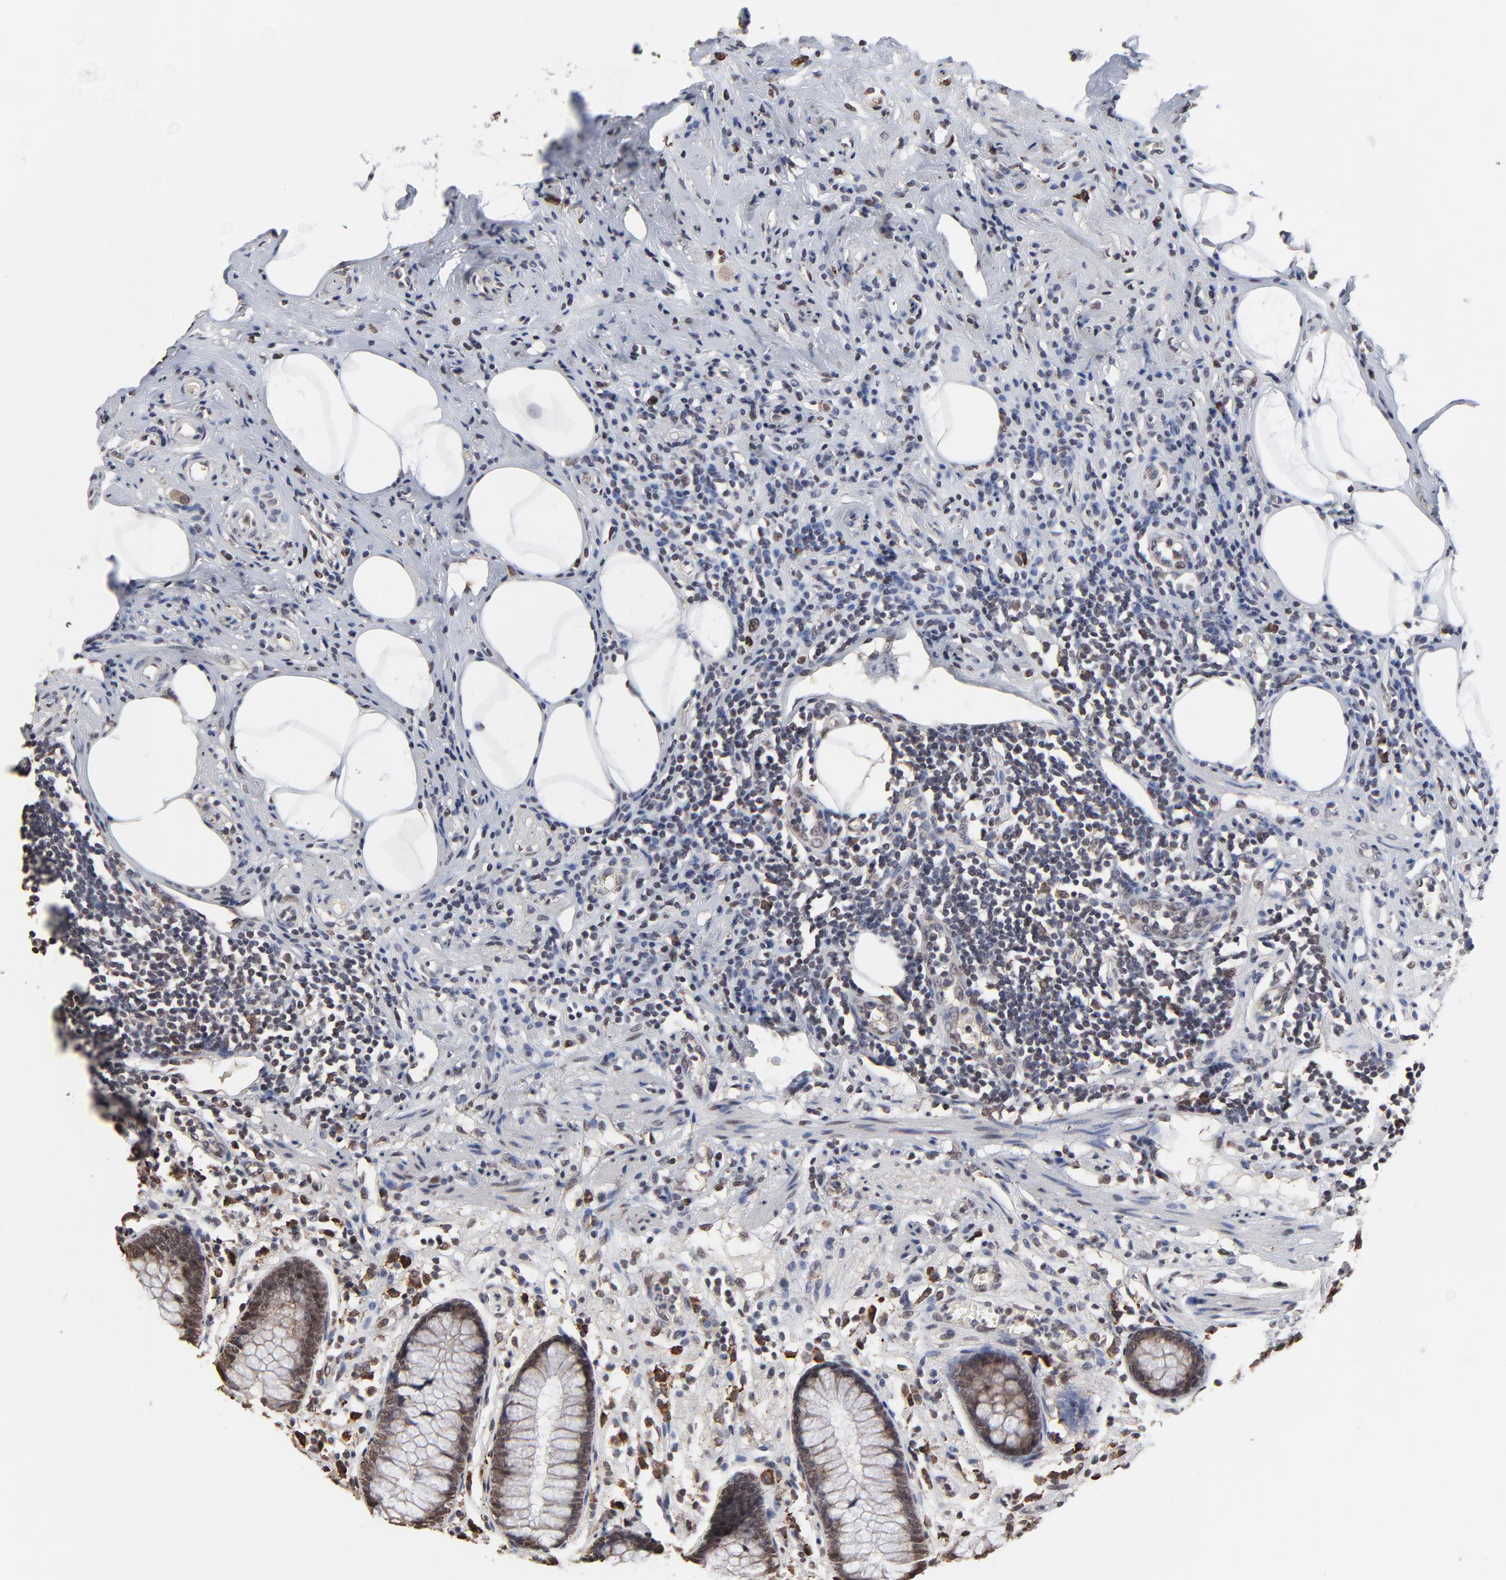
{"staining": {"intensity": "weak", "quantity": ">75%", "location": "cytoplasmic/membranous"}, "tissue": "appendix", "cell_type": "Glandular cells", "image_type": "normal", "snomed": [{"axis": "morphology", "description": "Normal tissue, NOS"}, {"axis": "topography", "description": "Appendix"}], "caption": "This histopathology image displays immunohistochemistry staining of benign appendix, with low weak cytoplasmic/membranous positivity in approximately >75% of glandular cells.", "gene": "CHM", "patient": {"sex": "male", "age": 38}}